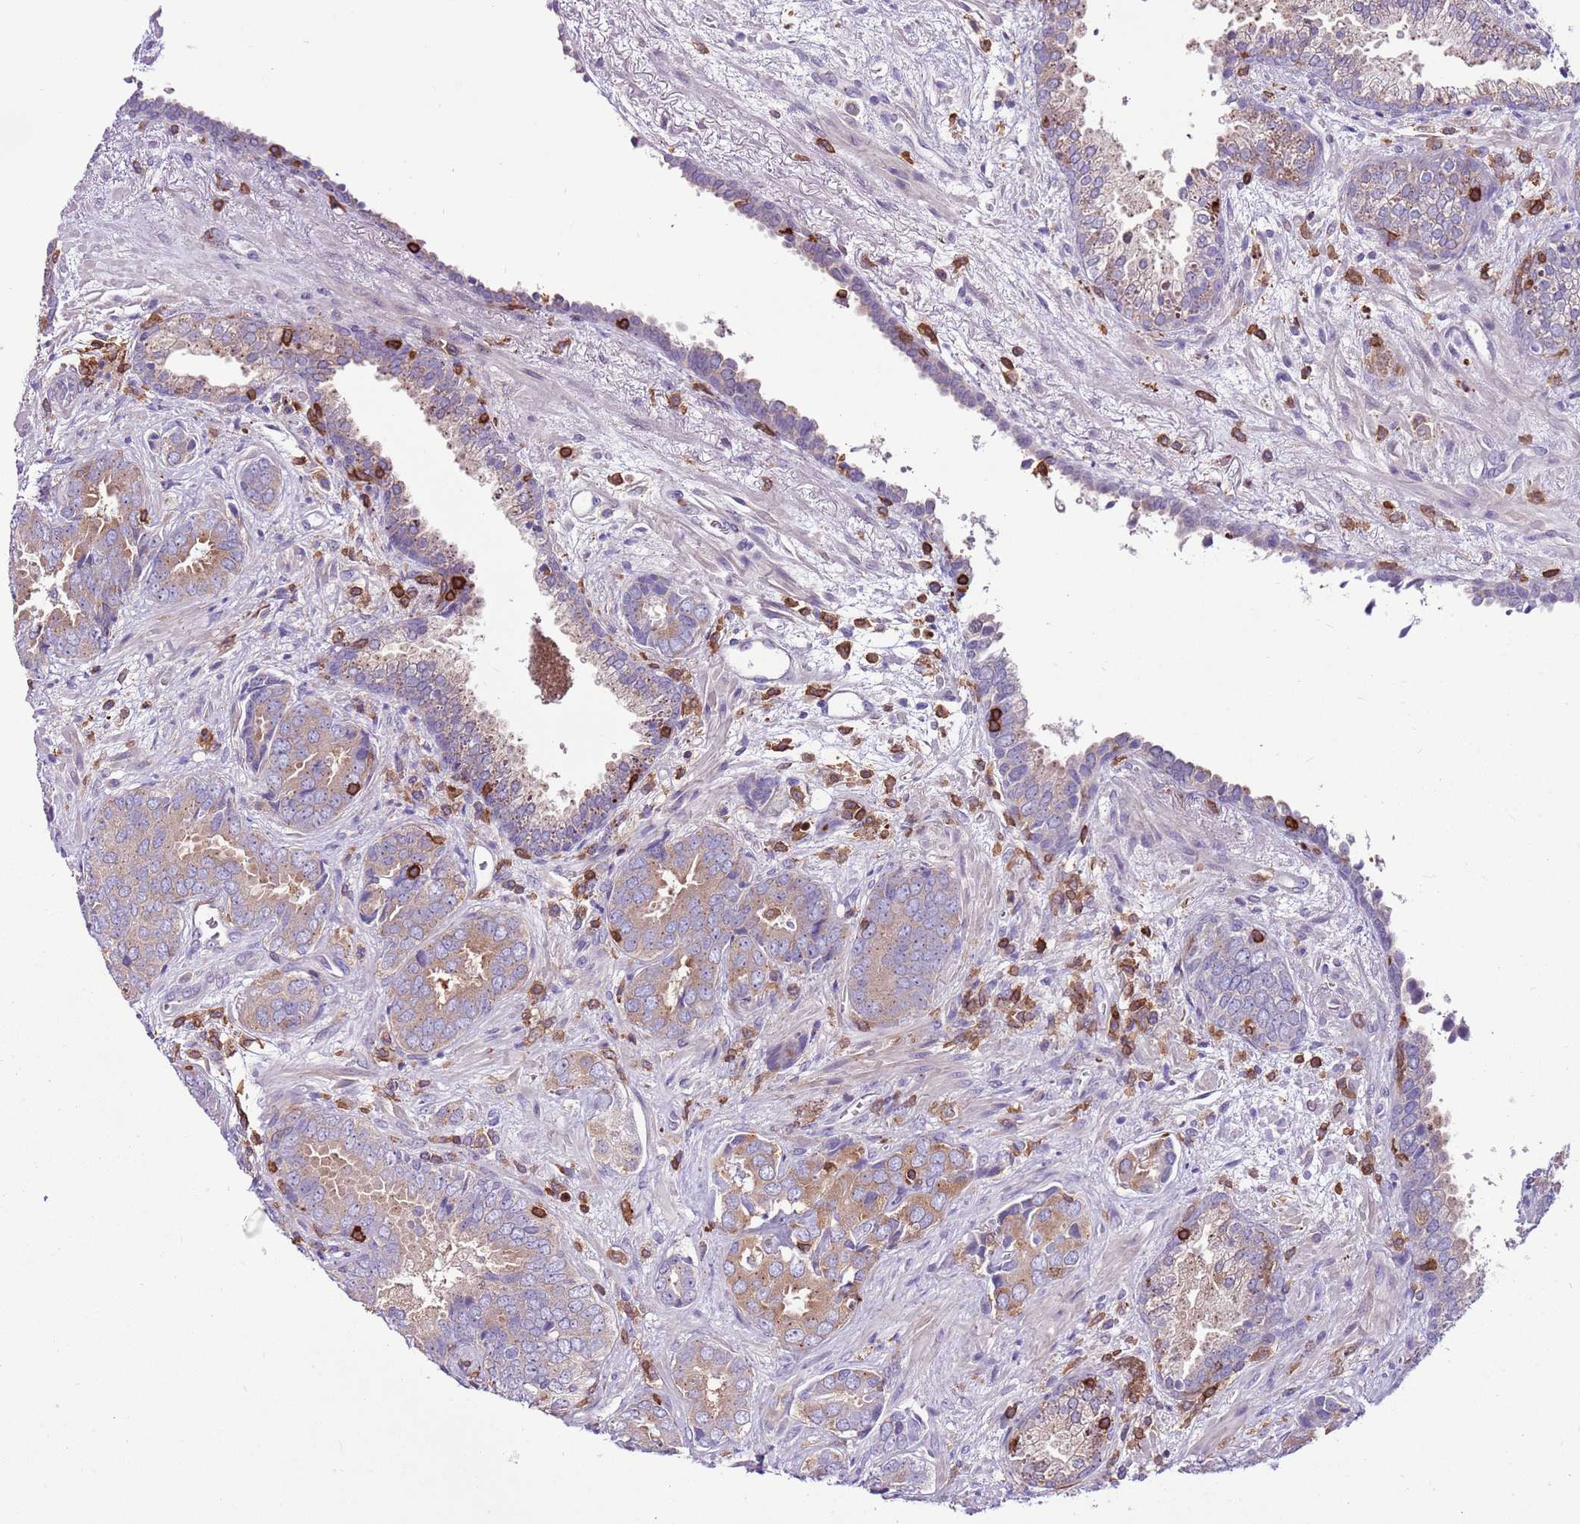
{"staining": {"intensity": "moderate", "quantity": ">75%", "location": "cytoplasmic/membranous"}, "tissue": "prostate cancer", "cell_type": "Tumor cells", "image_type": "cancer", "snomed": [{"axis": "morphology", "description": "Adenocarcinoma, High grade"}, {"axis": "topography", "description": "Prostate"}], "caption": "IHC of prostate cancer (adenocarcinoma (high-grade)) displays medium levels of moderate cytoplasmic/membranous positivity in about >75% of tumor cells. (Brightfield microscopy of DAB IHC at high magnification).", "gene": "ZSWIM1", "patient": {"sex": "male", "age": 71}}